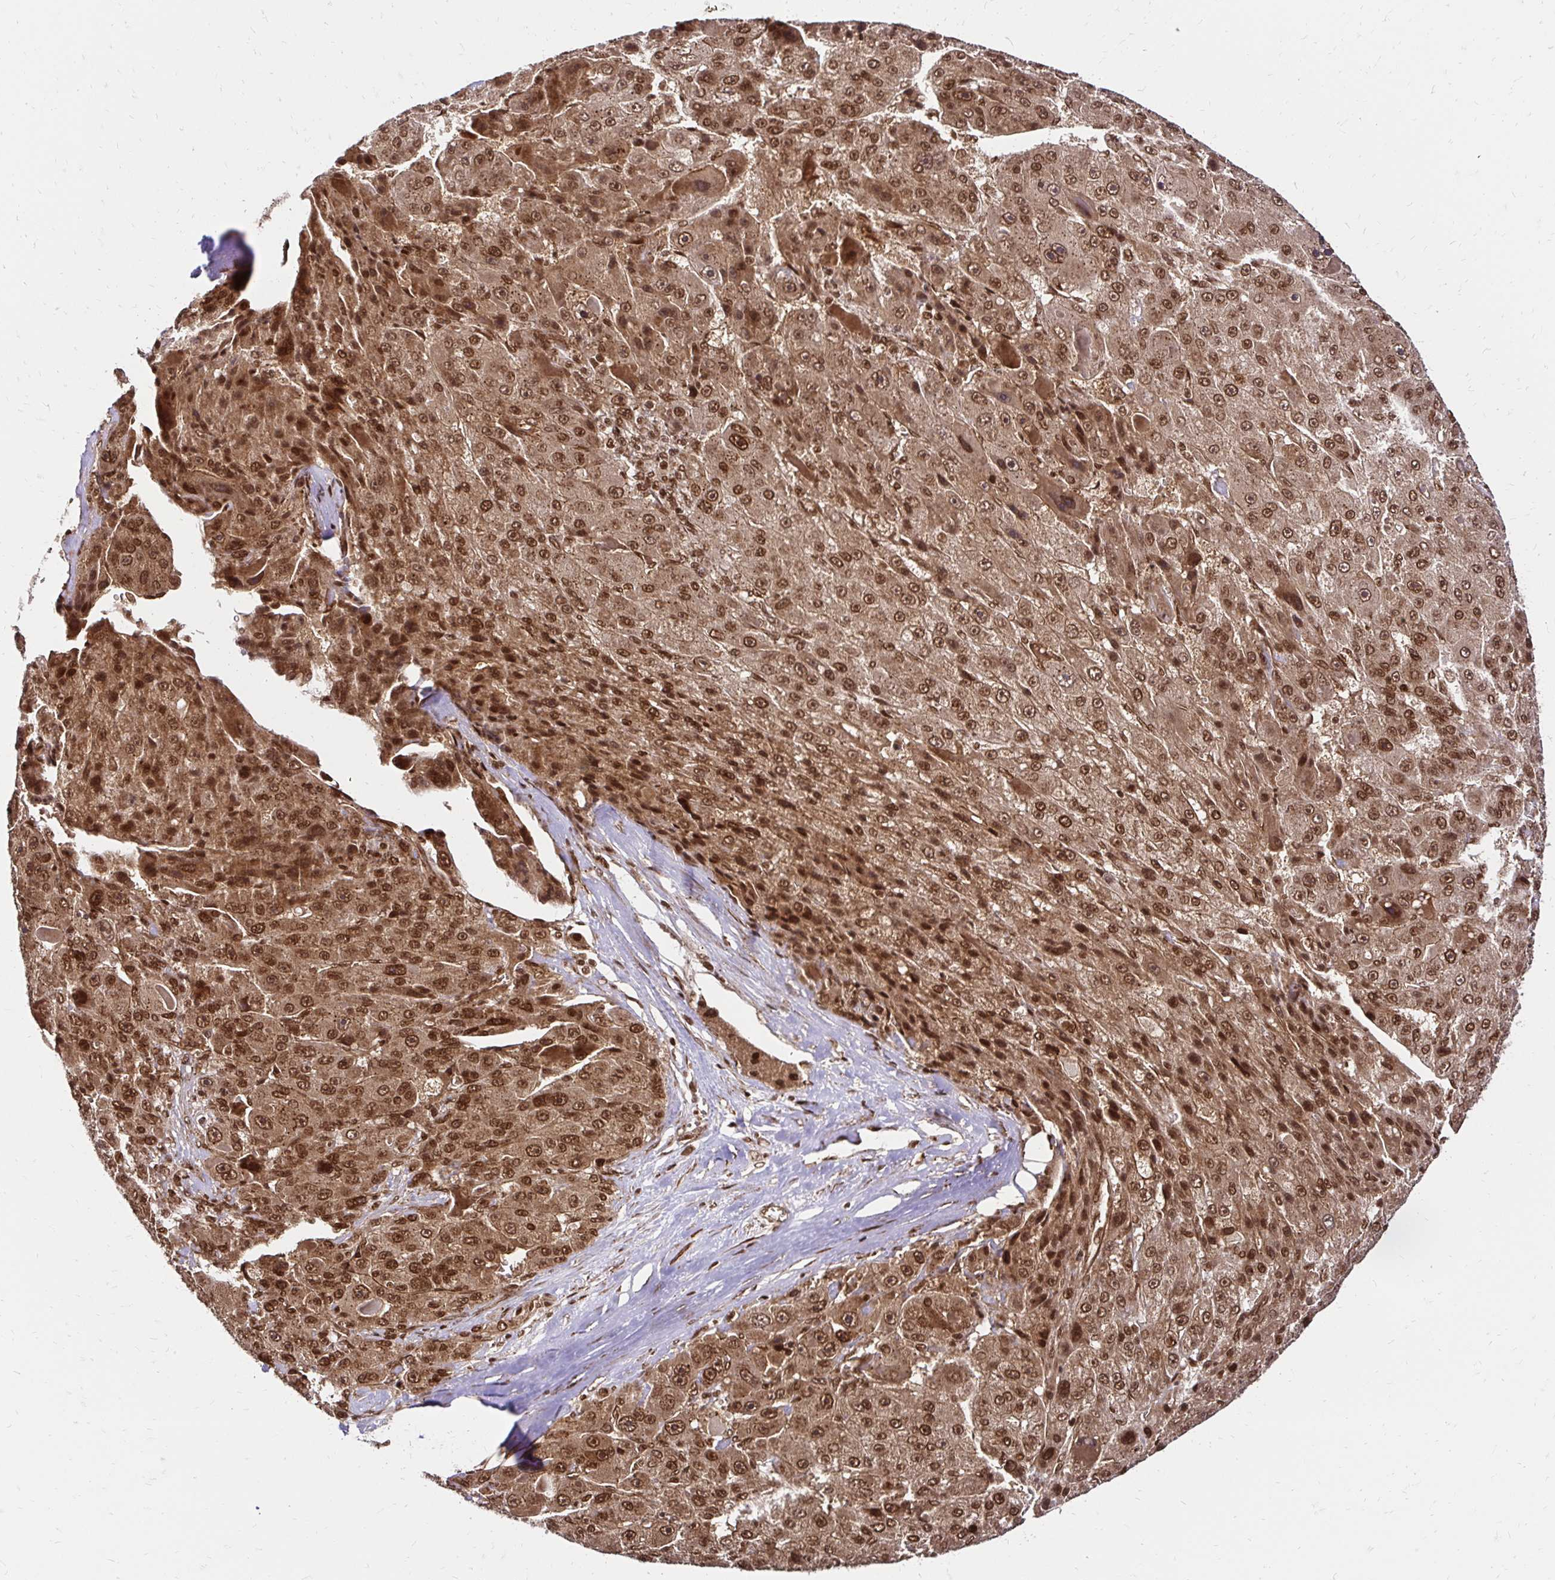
{"staining": {"intensity": "strong", "quantity": ">75%", "location": "cytoplasmic/membranous,nuclear"}, "tissue": "liver cancer", "cell_type": "Tumor cells", "image_type": "cancer", "snomed": [{"axis": "morphology", "description": "Carcinoma, Hepatocellular, NOS"}, {"axis": "topography", "description": "Liver"}], "caption": "Liver cancer was stained to show a protein in brown. There is high levels of strong cytoplasmic/membranous and nuclear staining in about >75% of tumor cells. (DAB = brown stain, brightfield microscopy at high magnification).", "gene": "GLYR1", "patient": {"sex": "male", "age": 76}}